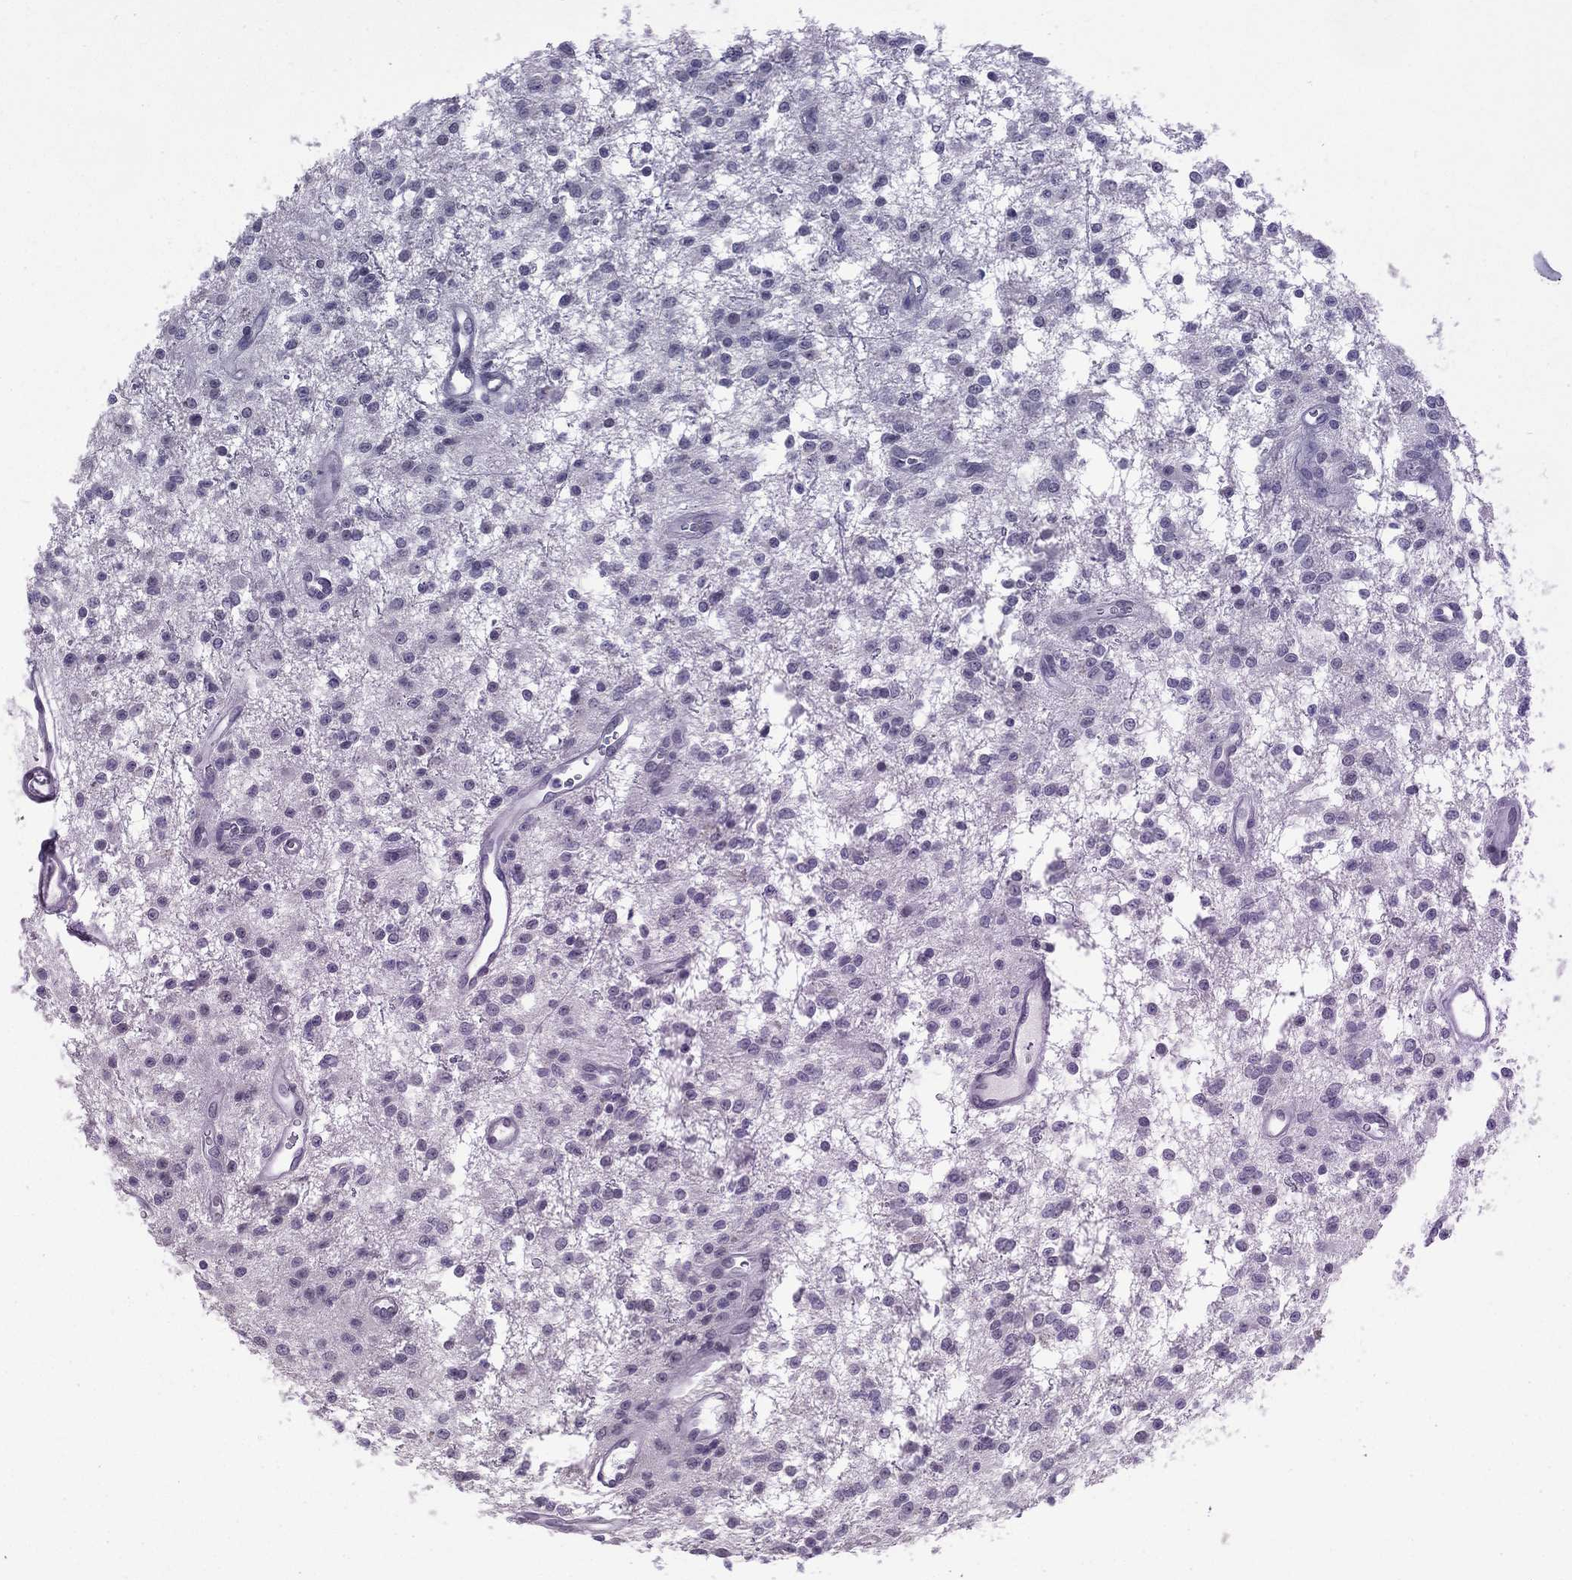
{"staining": {"intensity": "negative", "quantity": "none", "location": "none"}, "tissue": "glioma", "cell_type": "Tumor cells", "image_type": "cancer", "snomed": [{"axis": "morphology", "description": "Glioma, malignant, Low grade"}, {"axis": "topography", "description": "Brain"}], "caption": "Immunohistochemical staining of human malignant low-grade glioma demonstrates no significant expression in tumor cells. Nuclei are stained in blue.", "gene": "DMKN", "patient": {"sex": "female", "age": 45}}